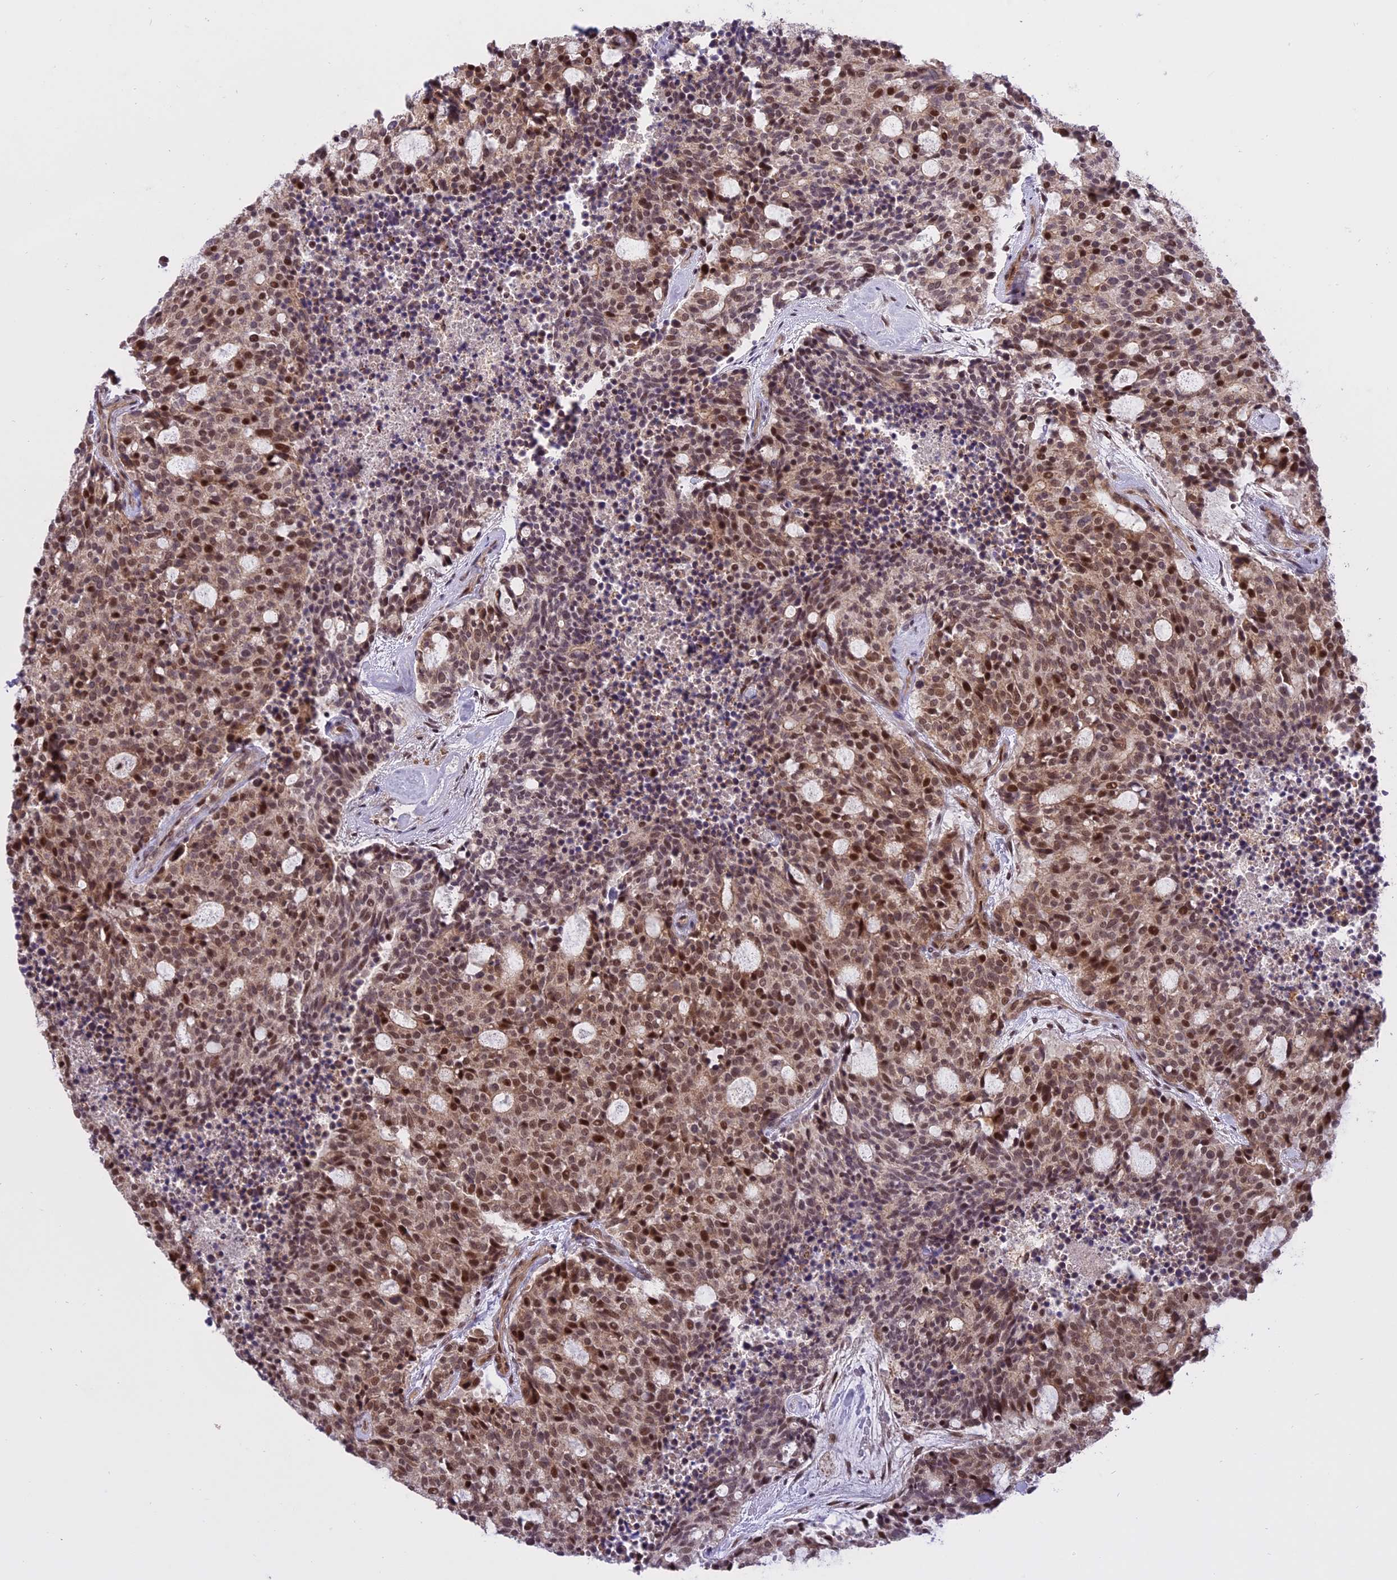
{"staining": {"intensity": "moderate", "quantity": "25%-75%", "location": "nuclear"}, "tissue": "carcinoid", "cell_type": "Tumor cells", "image_type": "cancer", "snomed": [{"axis": "morphology", "description": "Carcinoid, malignant, NOS"}, {"axis": "topography", "description": "Pancreas"}], "caption": "Protein expression analysis of carcinoid exhibits moderate nuclear positivity in about 25%-75% of tumor cells.", "gene": "PRELID2", "patient": {"sex": "female", "age": 54}}